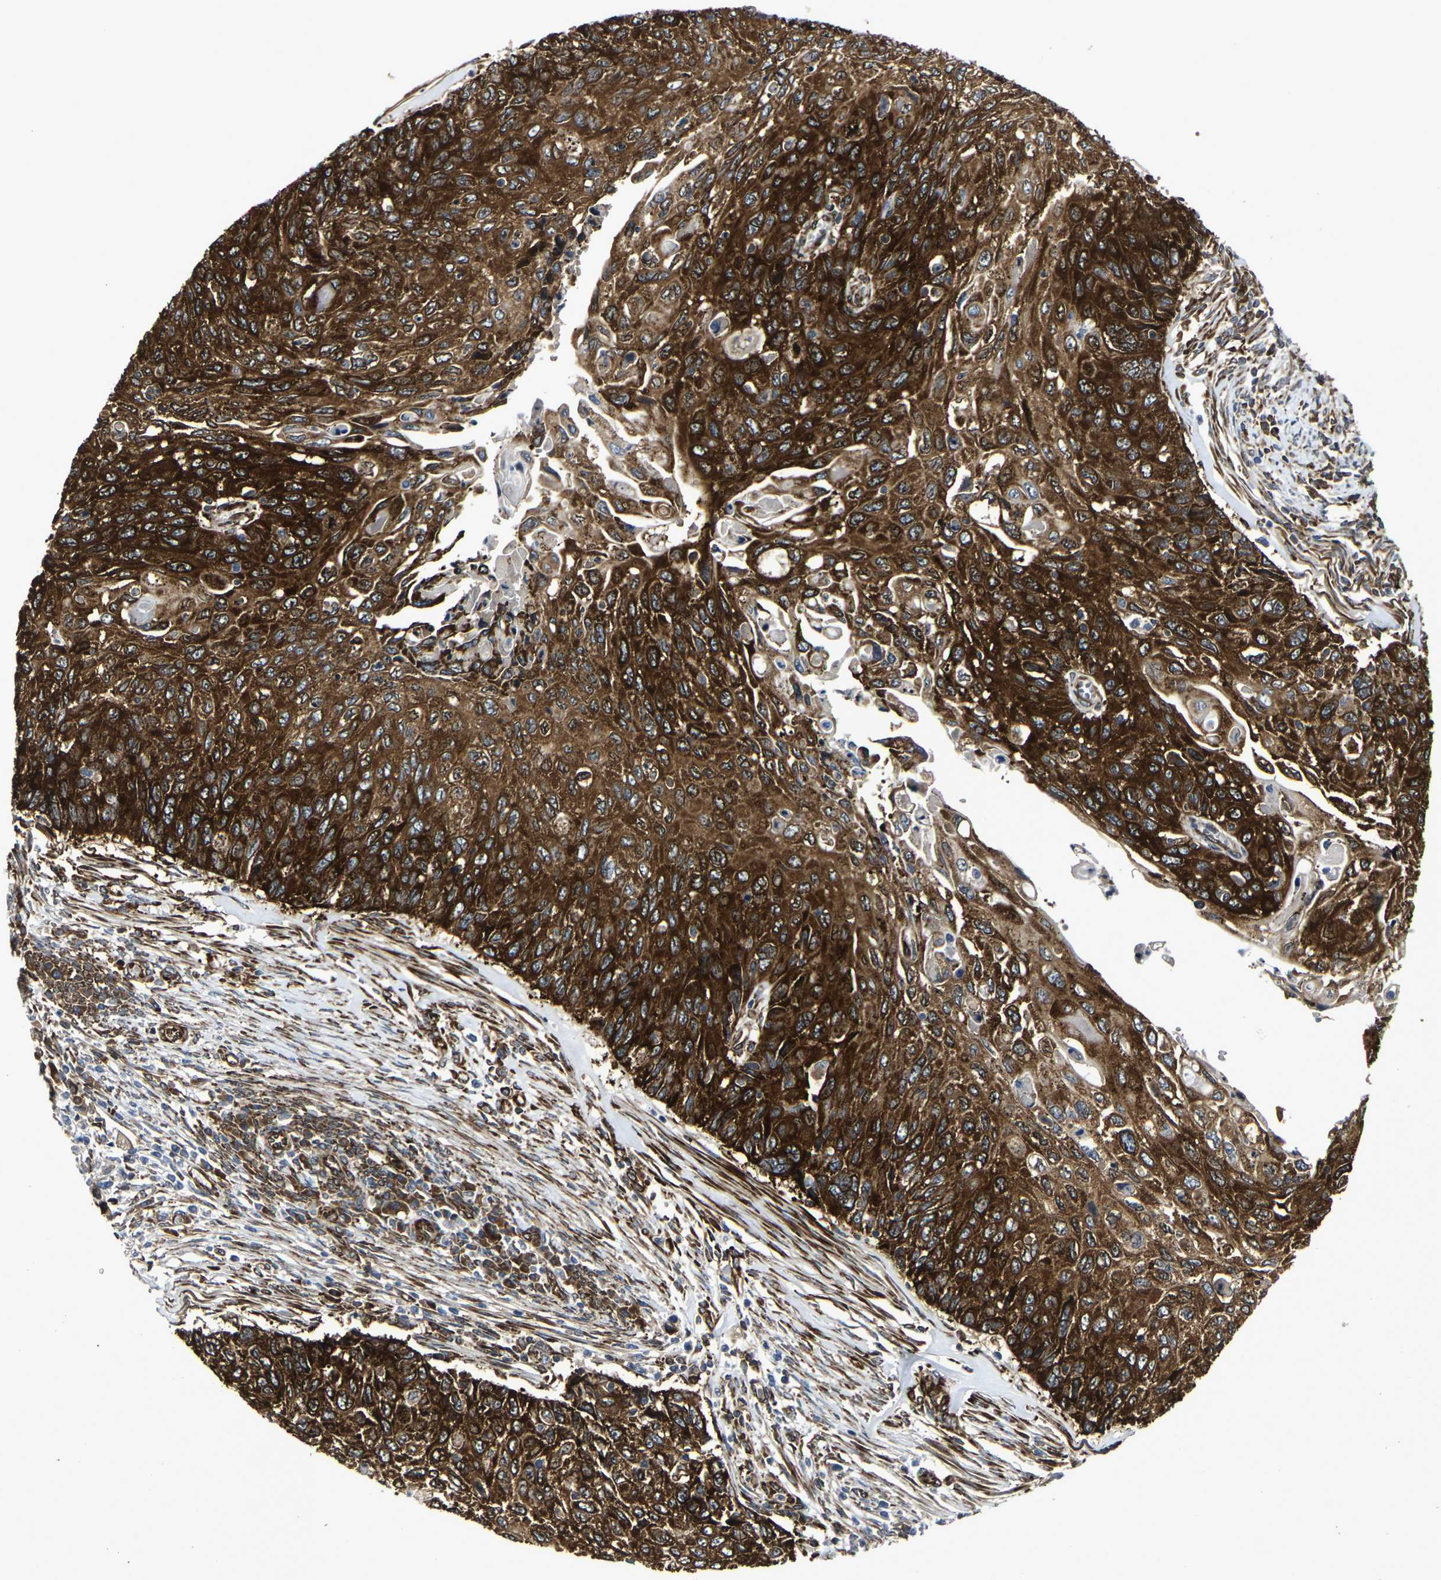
{"staining": {"intensity": "strong", "quantity": ">75%", "location": "cytoplasmic/membranous"}, "tissue": "cervical cancer", "cell_type": "Tumor cells", "image_type": "cancer", "snomed": [{"axis": "morphology", "description": "Squamous cell carcinoma, NOS"}, {"axis": "topography", "description": "Cervix"}], "caption": "Protein expression analysis of human cervical cancer reveals strong cytoplasmic/membranous positivity in approximately >75% of tumor cells.", "gene": "MARCHF2", "patient": {"sex": "female", "age": 70}}